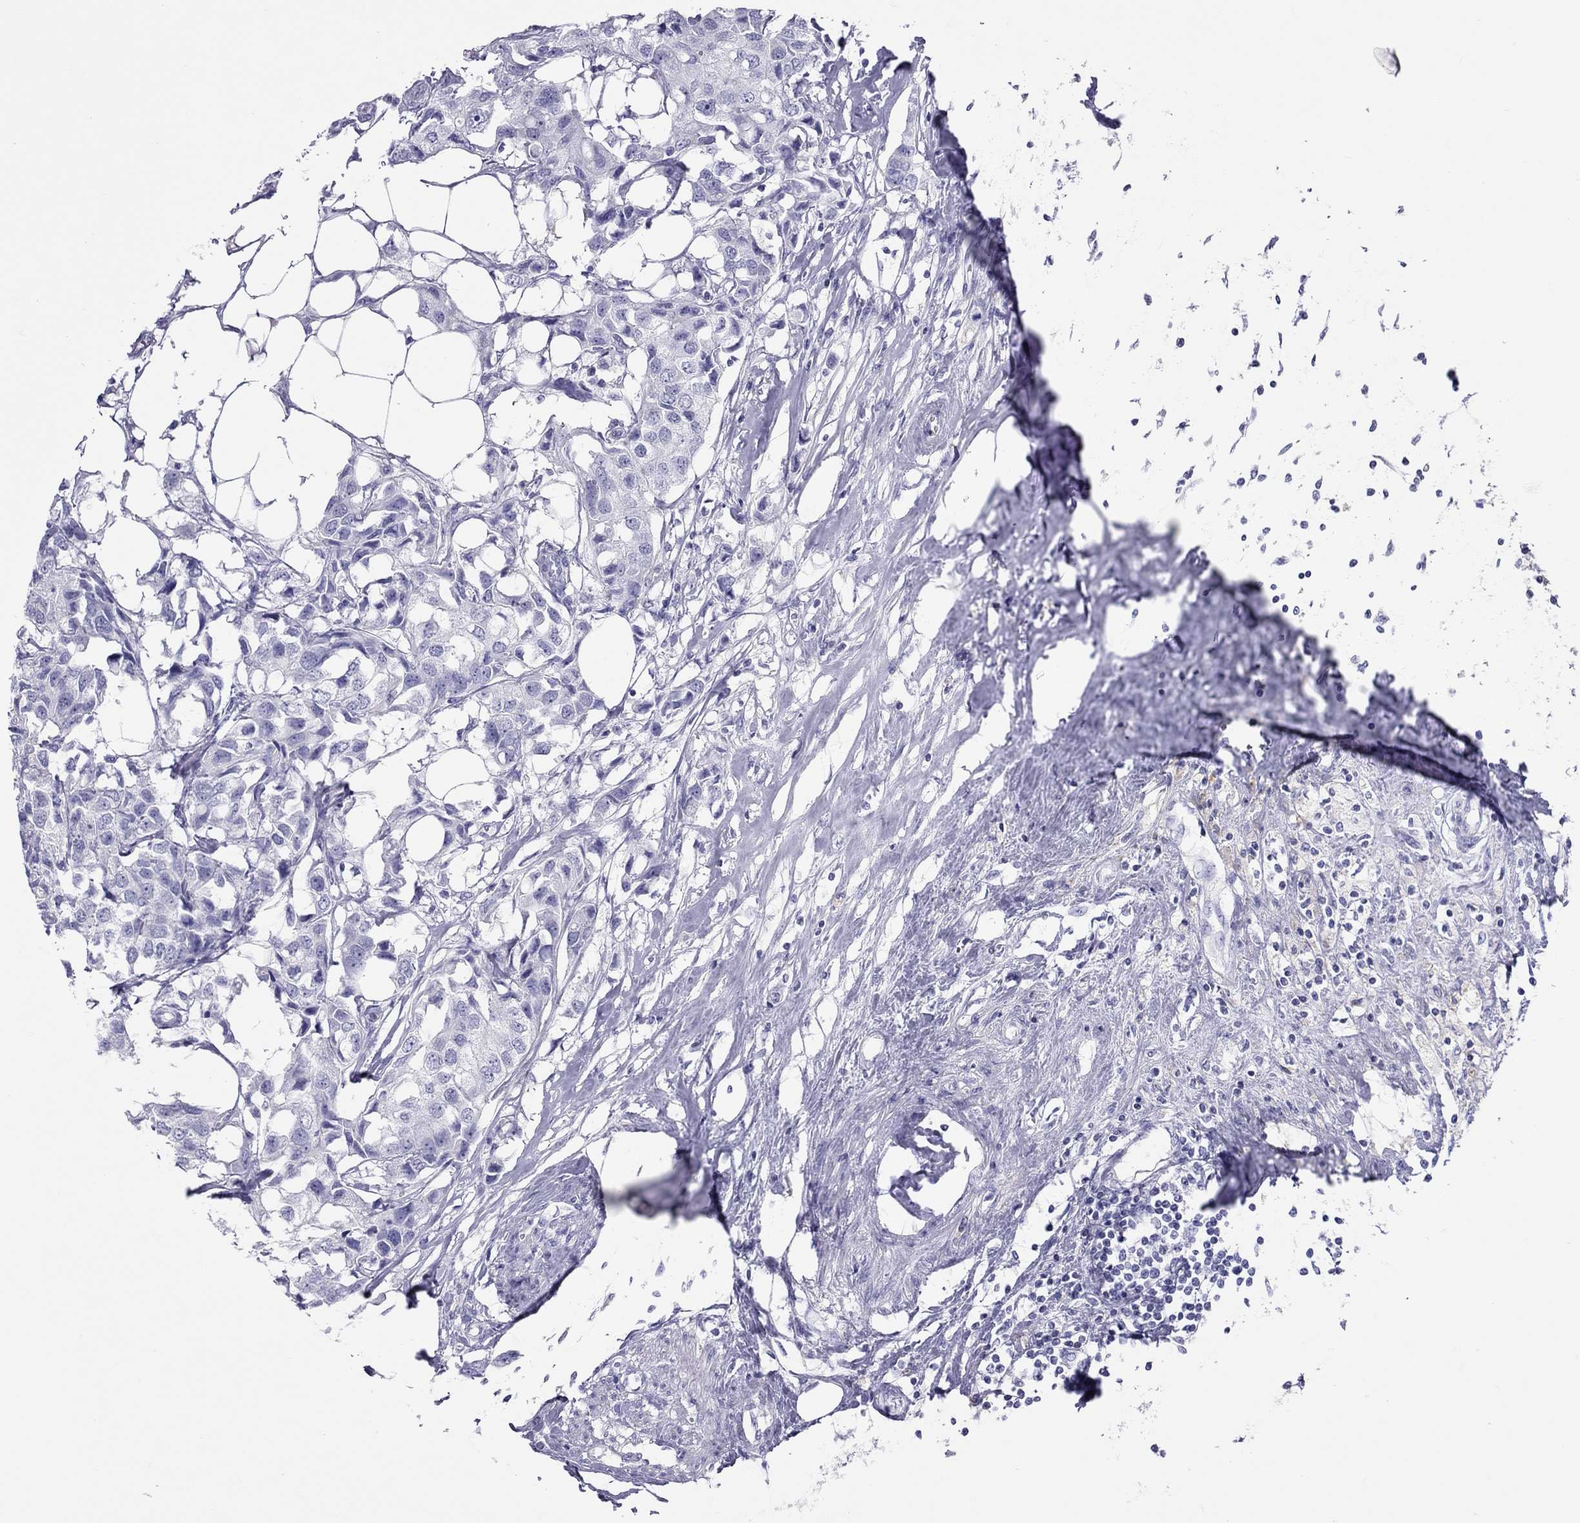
{"staining": {"intensity": "negative", "quantity": "none", "location": "none"}, "tissue": "breast cancer", "cell_type": "Tumor cells", "image_type": "cancer", "snomed": [{"axis": "morphology", "description": "Duct carcinoma"}, {"axis": "topography", "description": "Breast"}], "caption": "Immunohistochemistry (IHC) of breast cancer displays no expression in tumor cells.", "gene": "STAG3", "patient": {"sex": "female", "age": 80}}